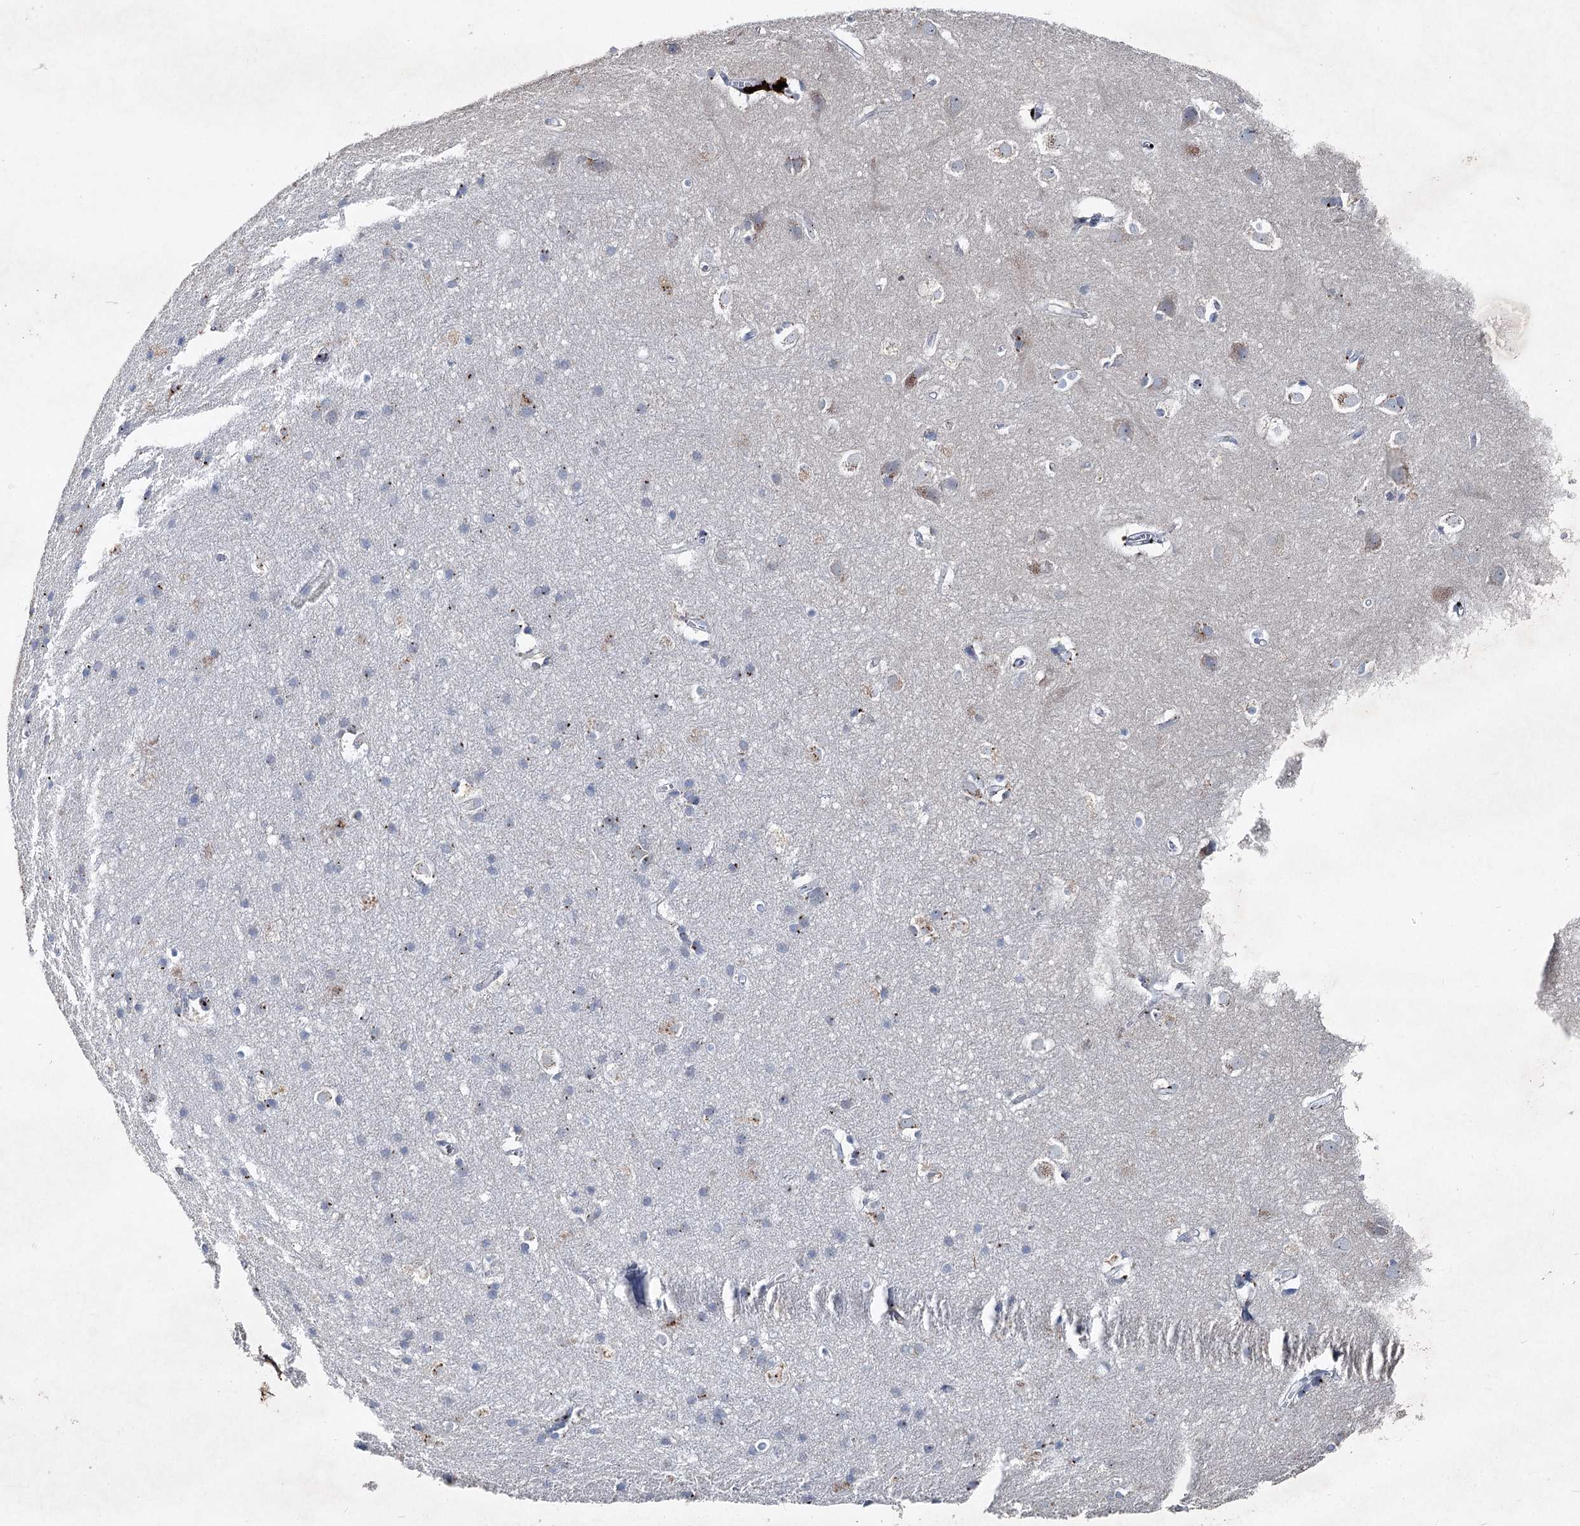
{"staining": {"intensity": "negative", "quantity": "none", "location": "none"}, "tissue": "cerebral cortex", "cell_type": "Endothelial cells", "image_type": "normal", "snomed": [{"axis": "morphology", "description": "Normal tissue, NOS"}, {"axis": "topography", "description": "Cerebral cortex"}], "caption": "Immunohistochemical staining of benign human cerebral cortex shows no significant staining in endothelial cells. (Stains: DAB (3,3'-diaminobenzidine) immunohistochemistry (IHC) with hematoxylin counter stain, Microscopy: brightfield microscopy at high magnification).", "gene": "ENSG00000285330", "patient": {"sex": "male", "age": 54}}